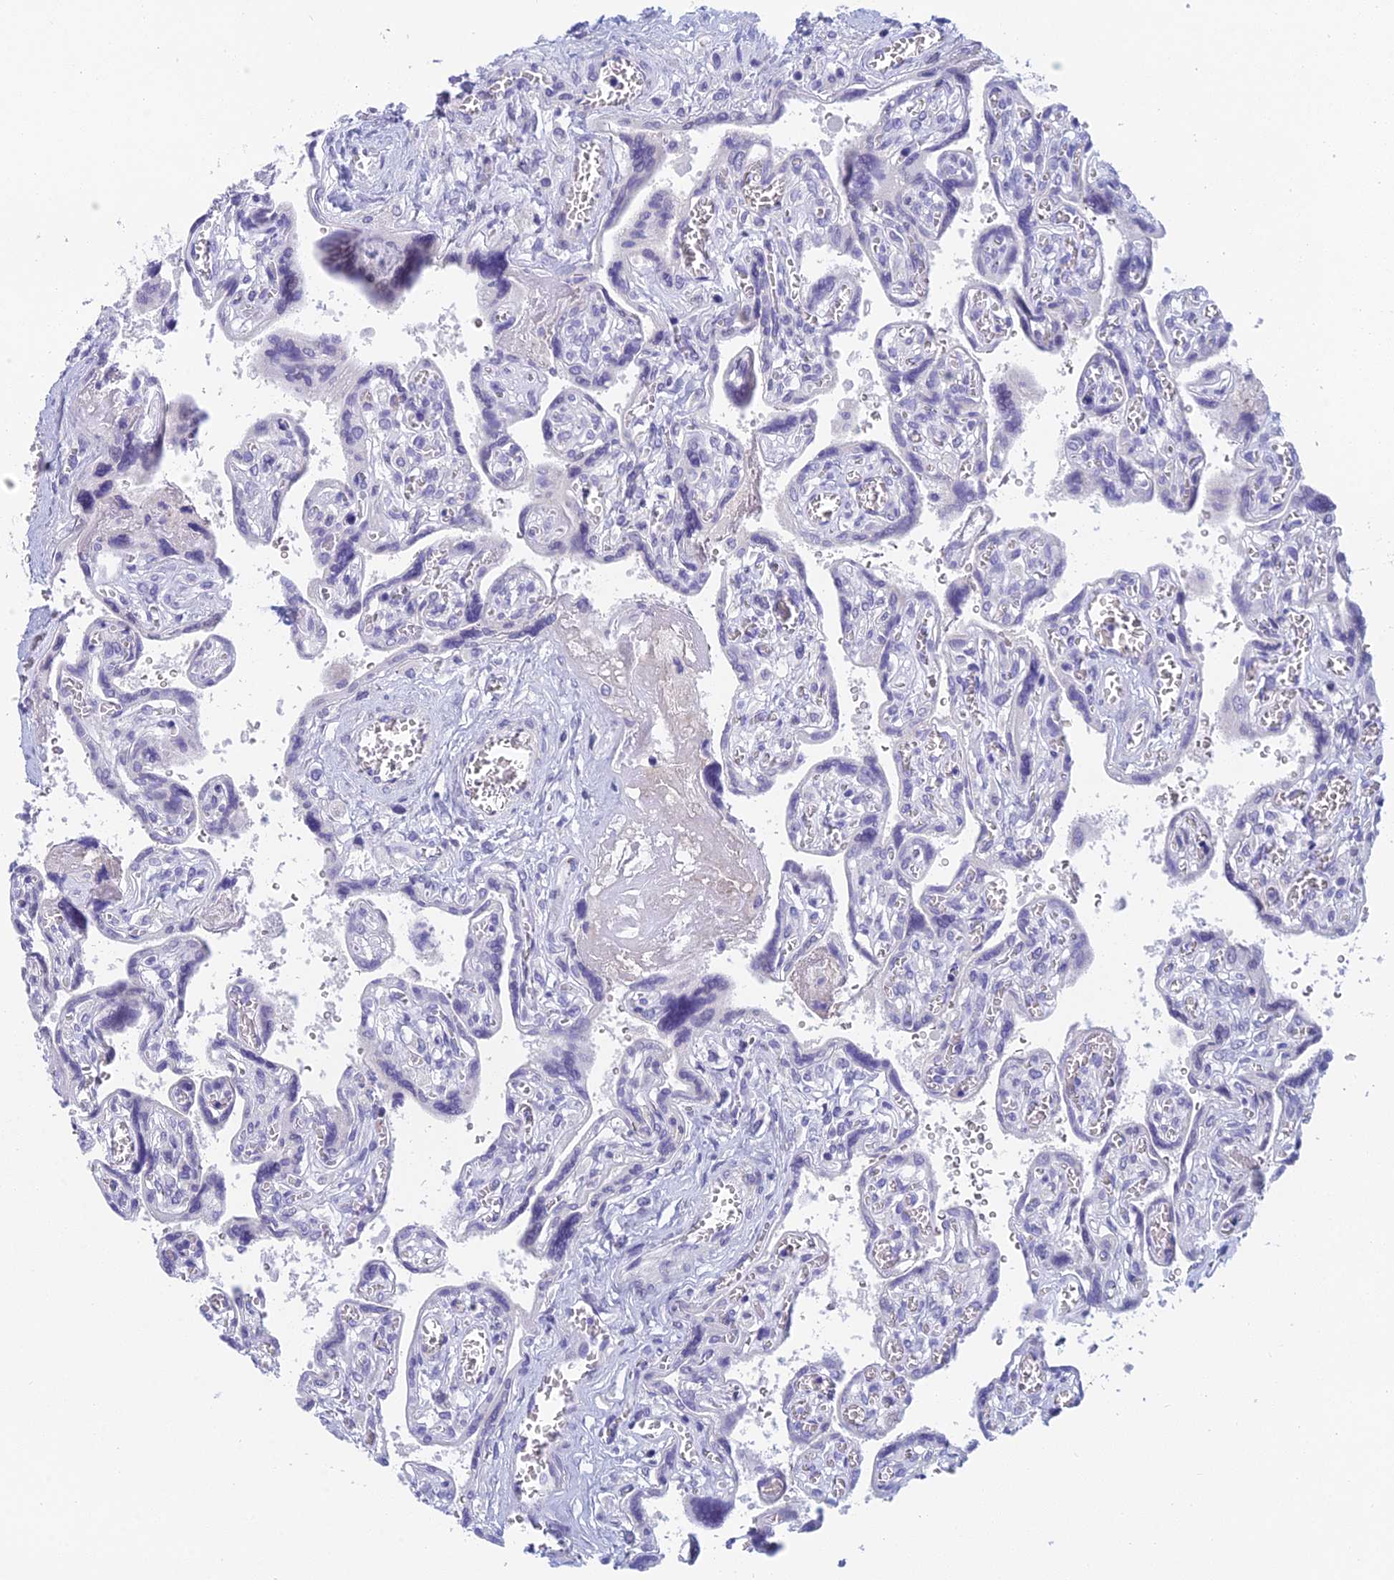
{"staining": {"intensity": "negative", "quantity": "none", "location": "none"}, "tissue": "placenta", "cell_type": "Trophoblastic cells", "image_type": "normal", "snomed": [{"axis": "morphology", "description": "Normal tissue, NOS"}, {"axis": "topography", "description": "Placenta"}], "caption": "The micrograph reveals no staining of trophoblastic cells in unremarkable placenta. (DAB (3,3'-diaminobenzidine) IHC with hematoxylin counter stain).", "gene": "TMEM161B", "patient": {"sex": "female", "age": 39}}